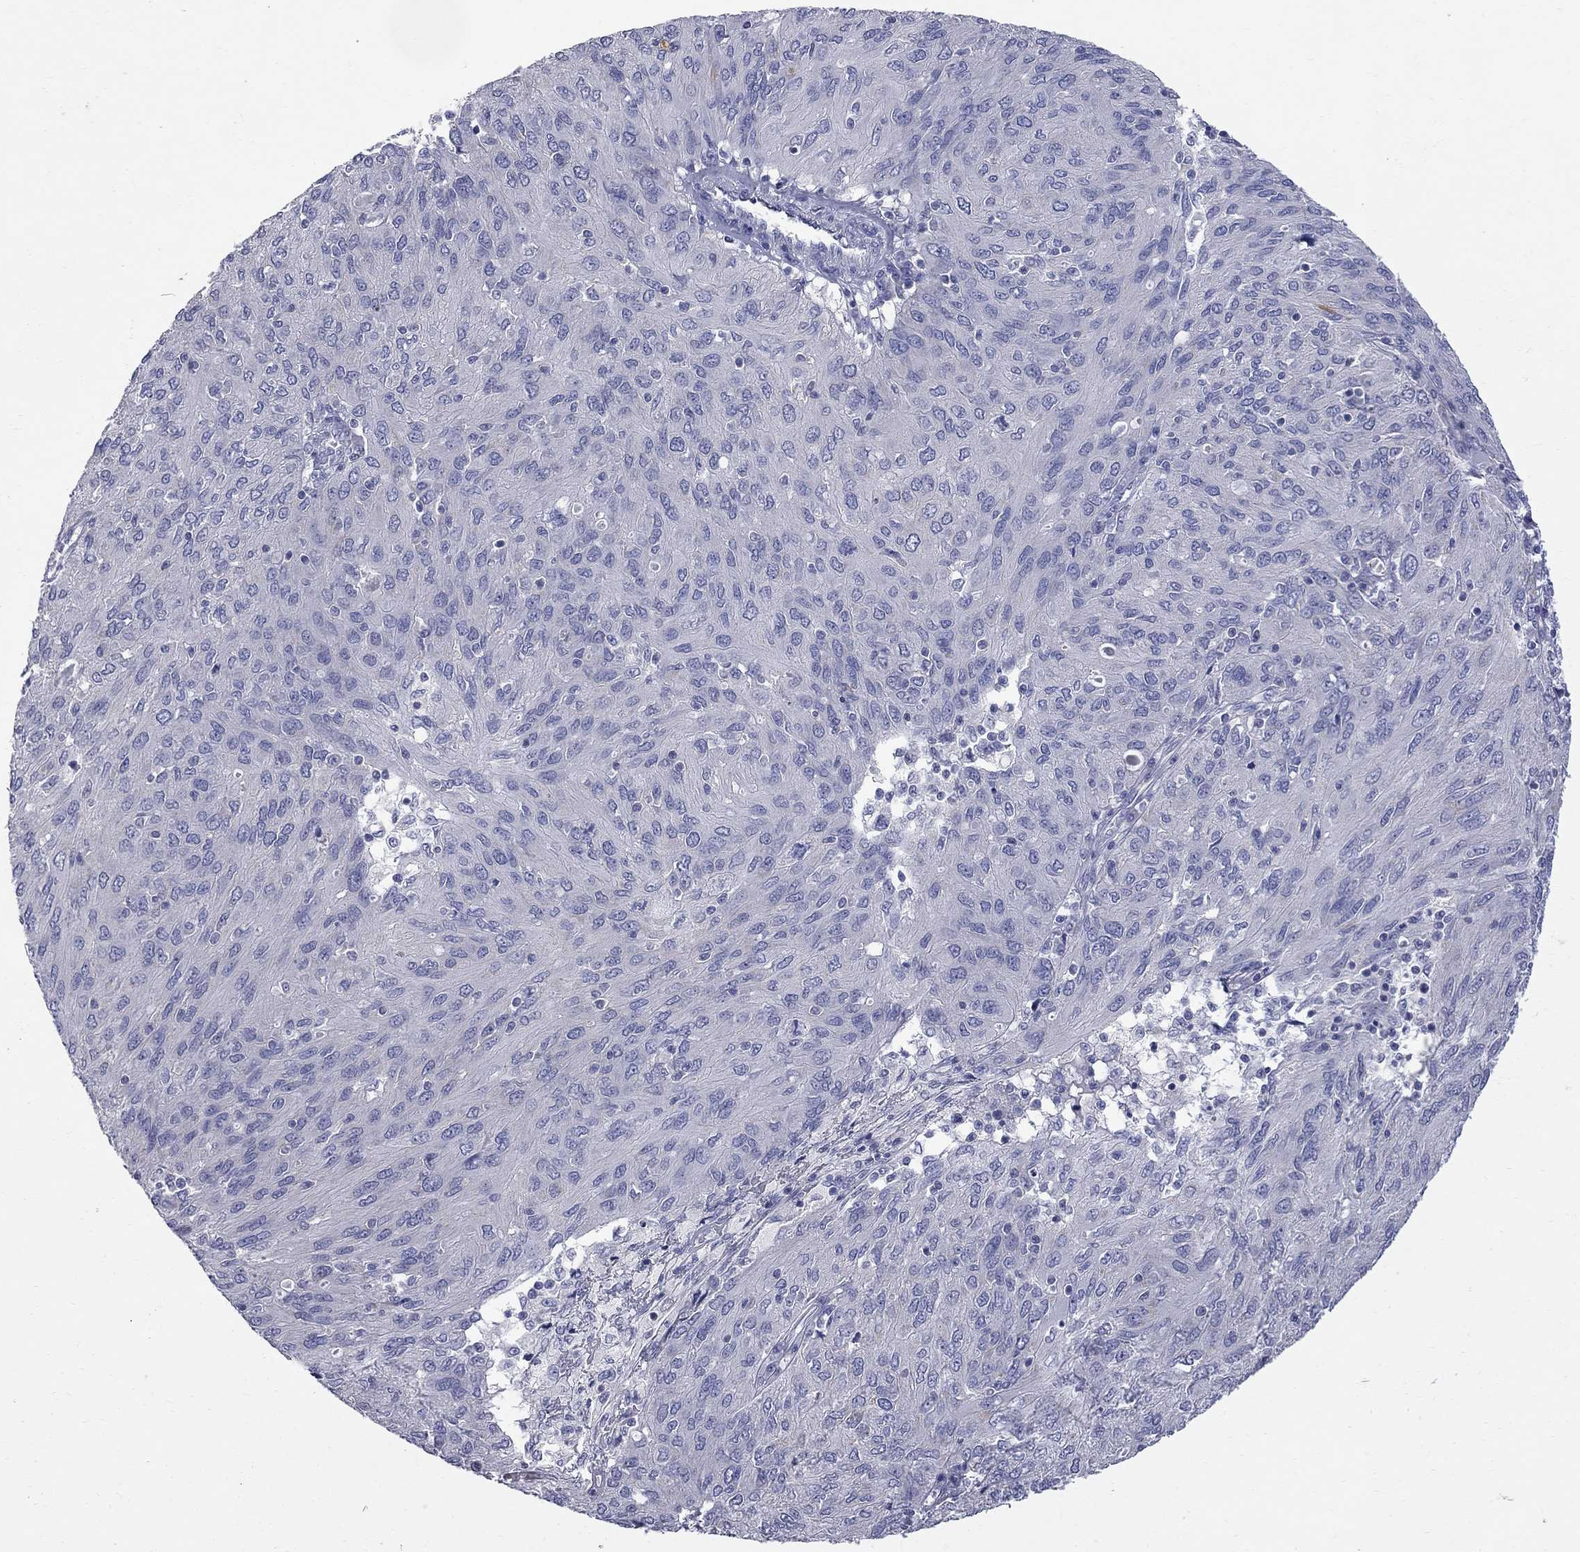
{"staining": {"intensity": "negative", "quantity": "none", "location": "none"}, "tissue": "ovarian cancer", "cell_type": "Tumor cells", "image_type": "cancer", "snomed": [{"axis": "morphology", "description": "Carcinoma, endometroid"}, {"axis": "topography", "description": "Ovary"}], "caption": "The photomicrograph displays no significant expression in tumor cells of ovarian endometroid carcinoma.", "gene": "ABCB4", "patient": {"sex": "female", "age": 50}}